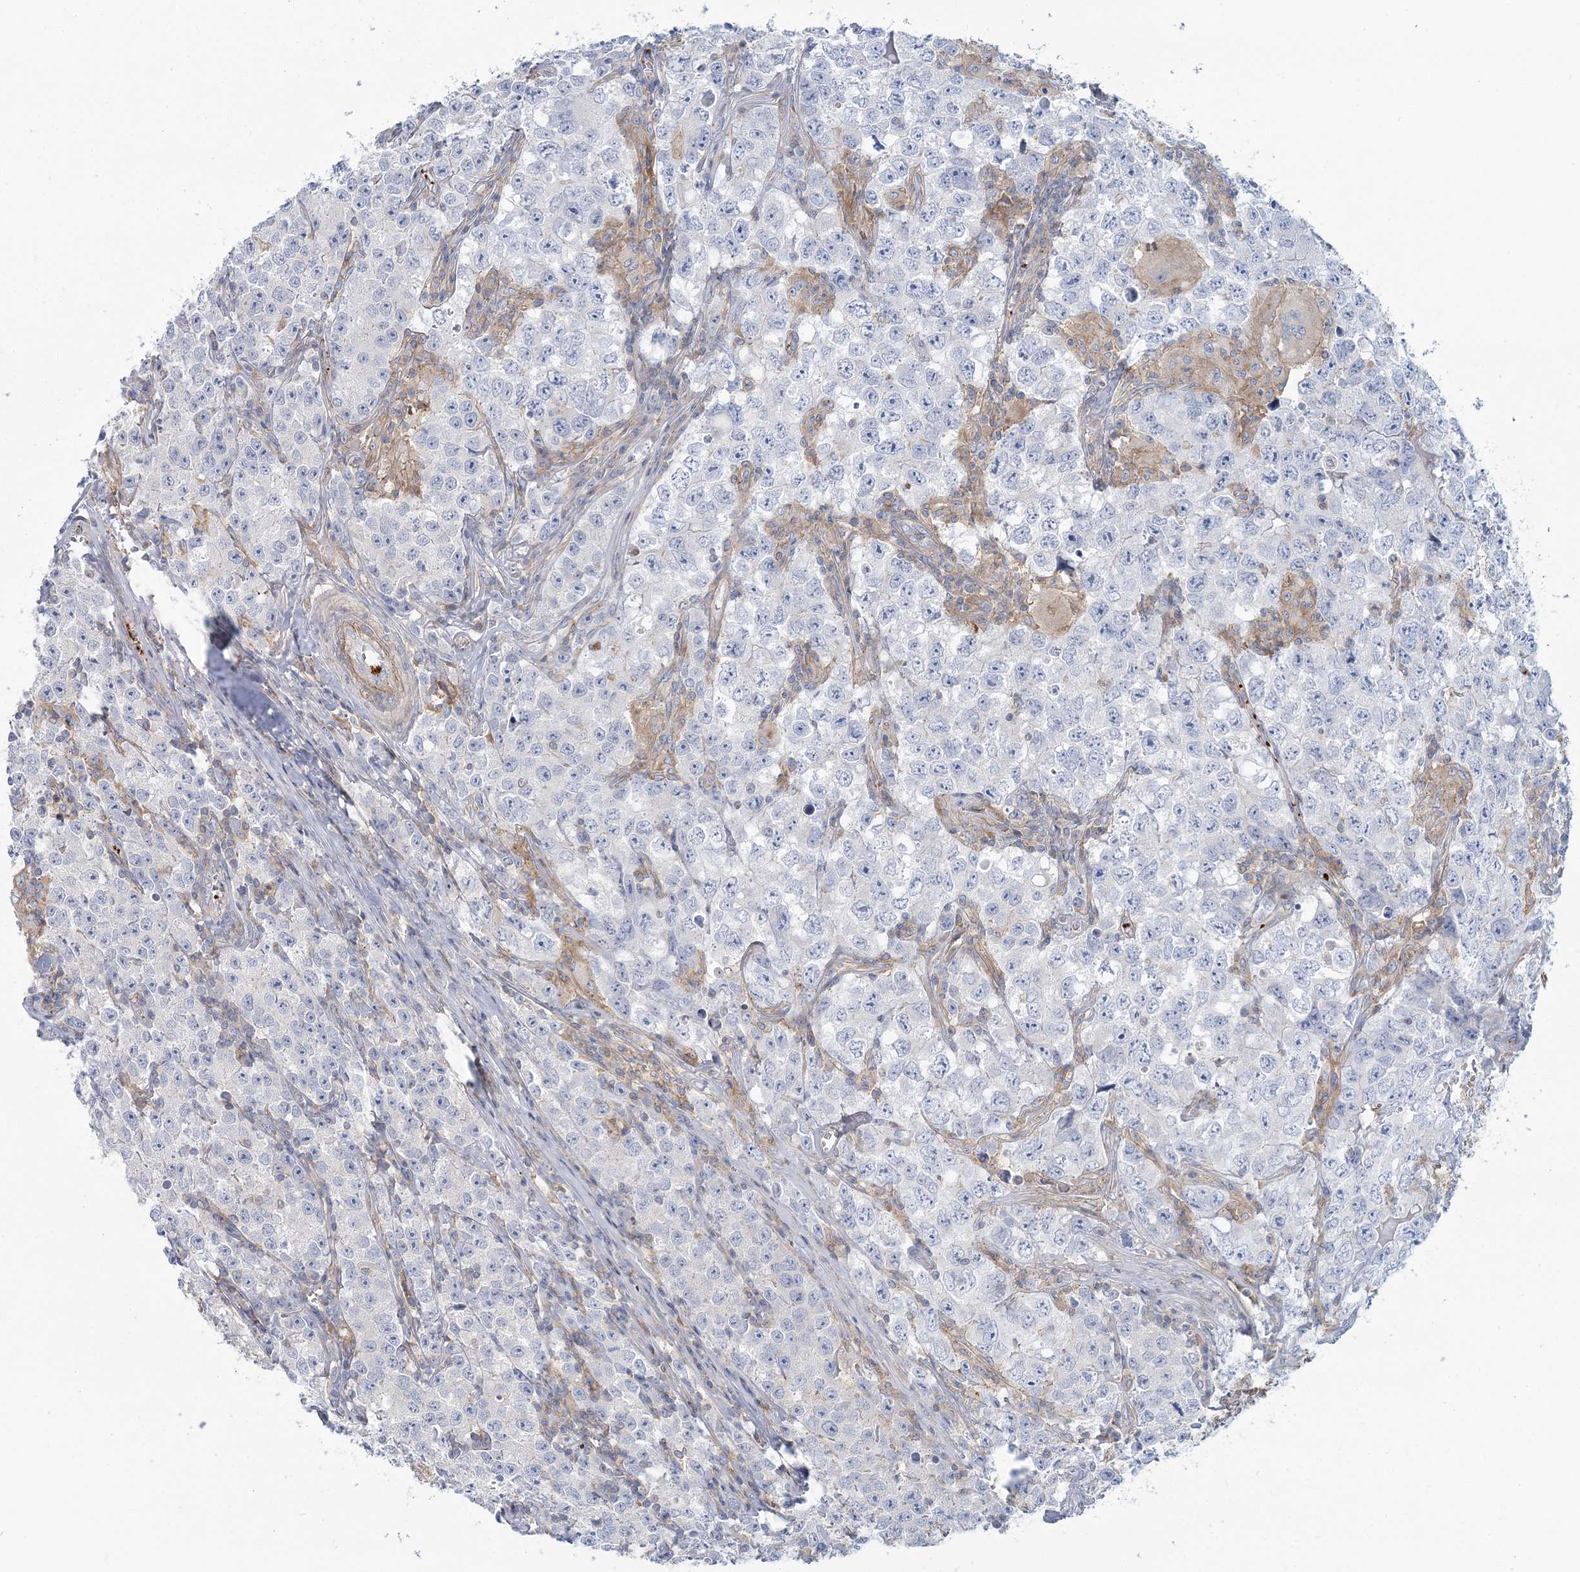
{"staining": {"intensity": "negative", "quantity": "none", "location": "none"}, "tissue": "testis cancer", "cell_type": "Tumor cells", "image_type": "cancer", "snomed": [{"axis": "morphology", "description": "Seminoma, NOS"}, {"axis": "morphology", "description": "Carcinoma, Embryonal, NOS"}, {"axis": "topography", "description": "Testis"}], "caption": "DAB immunohistochemical staining of human testis seminoma demonstrates no significant positivity in tumor cells. (Immunohistochemistry, brightfield microscopy, high magnification).", "gene": "CUEDC2", "patient": {"sex": "male", "age": 43}}